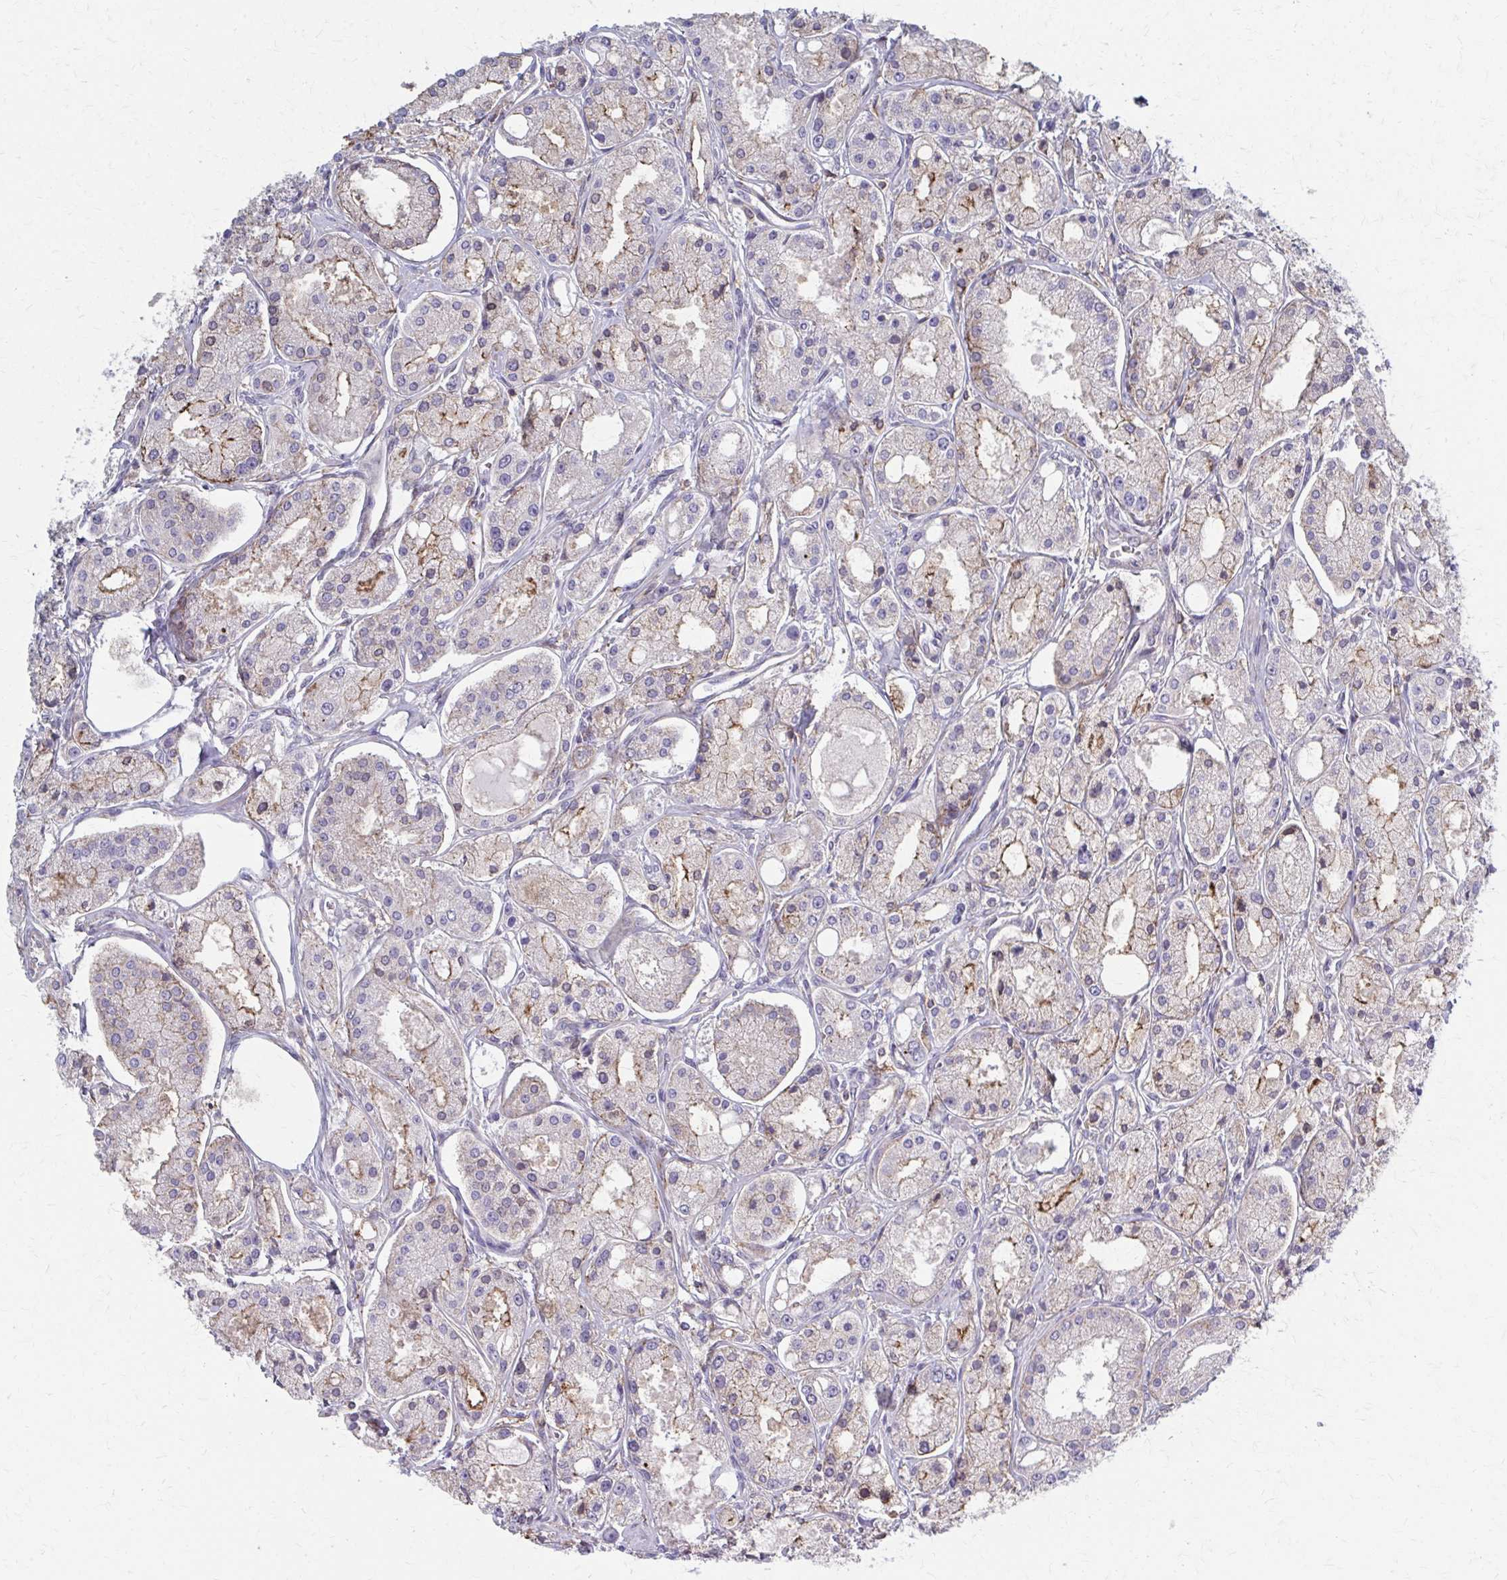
{"staining": {"intensity": "weak", "quantity": "<25%", "location": "cytoplasmic/membranous"}, "tissue": "prostate cancer", "cell_type": "Tumor cells", "image_type": "cancer", "snomed": [{"axis": "morphology", "description": "Adenocarcinoma, High grade"}, {"axis": "topography", "description": "Prostate"}], "caption": "Tumor cells show no significant positivity in prostate cancer (adenocarcinoma (high-grade)). (IHC, brightfield microscopy, high magnification).", "gene": "MMP14", "patient": {"sex": "male", "age": 66}}